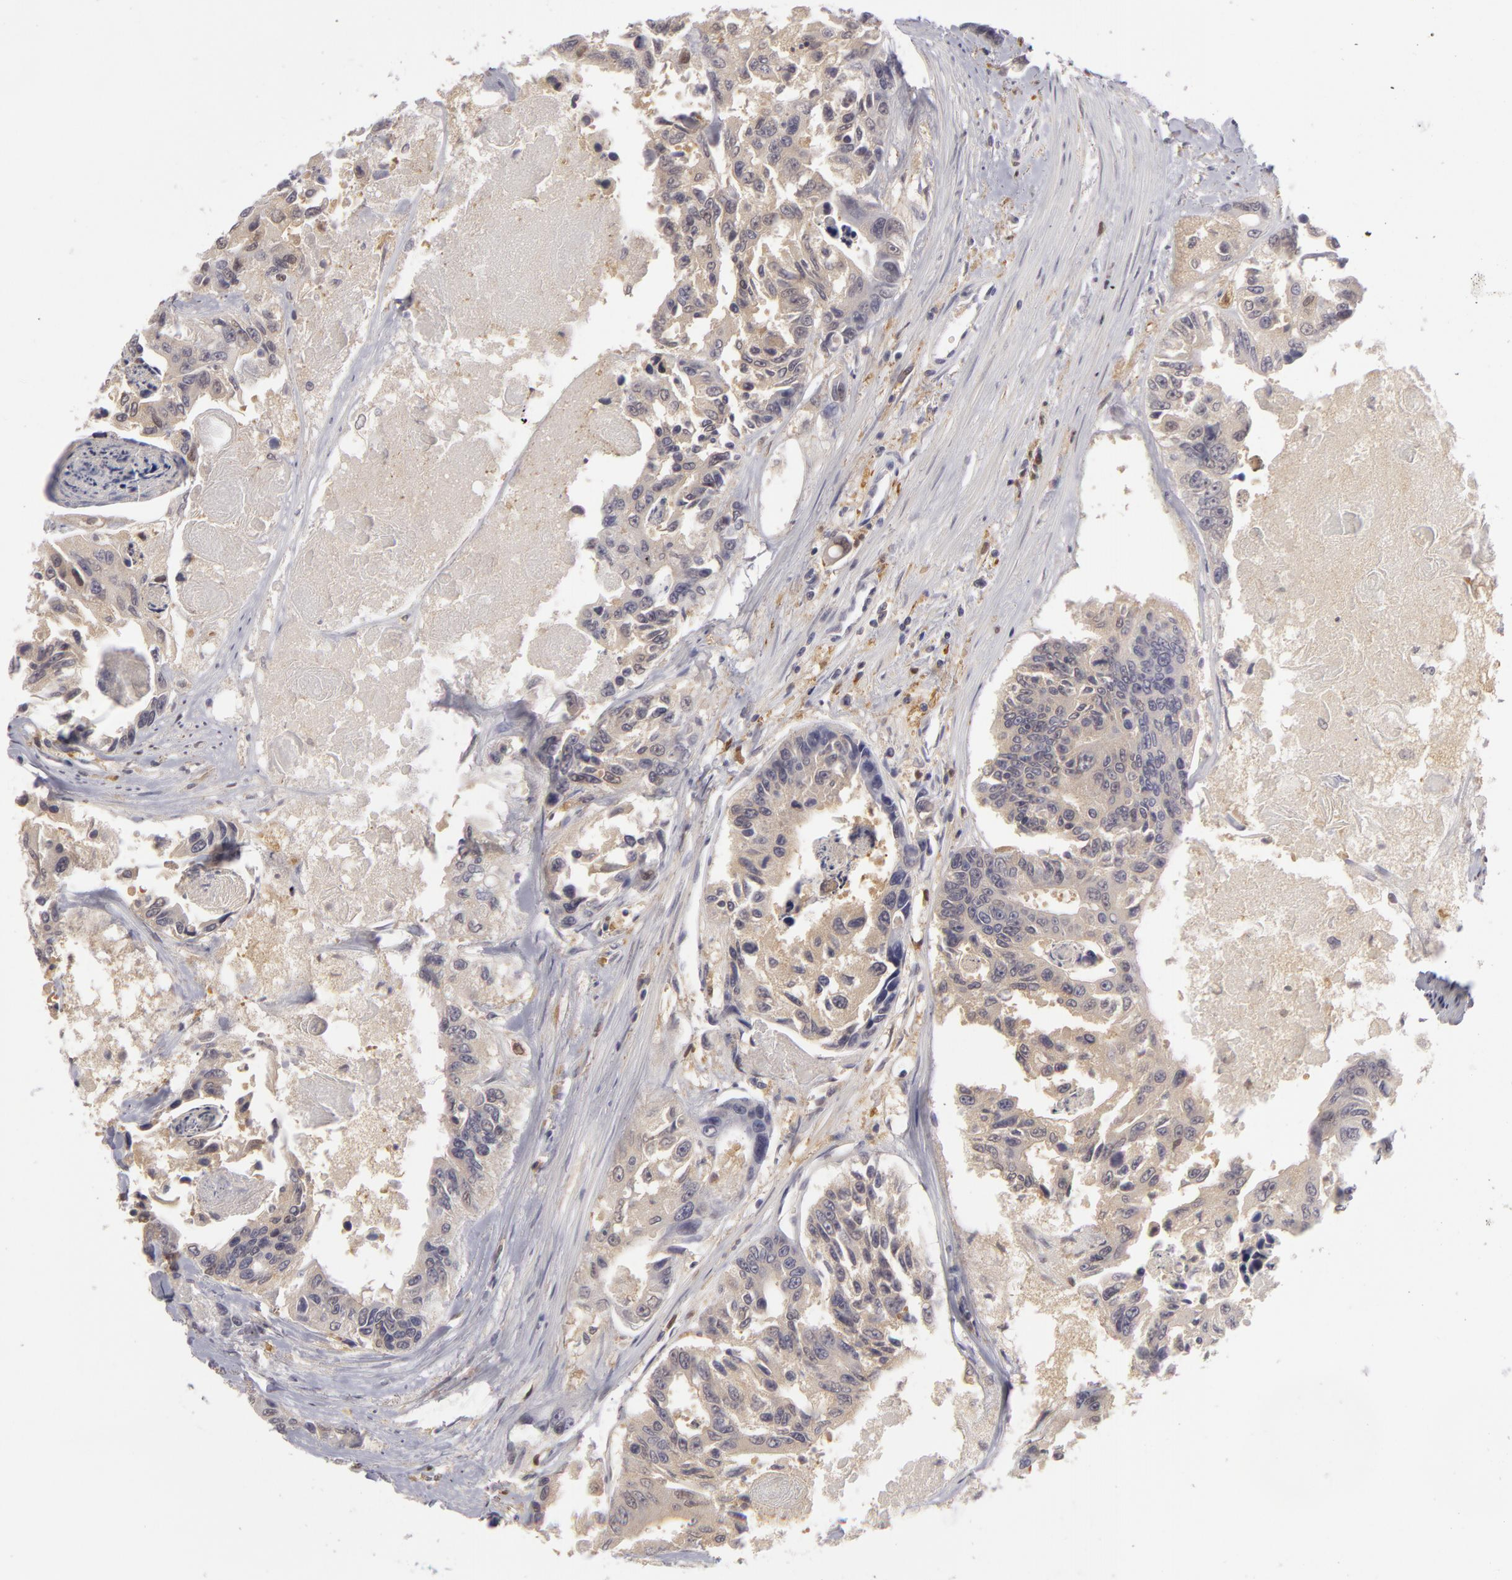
{"staining": {"intensity": "negative", "quantity": "none", "location": "none"}, "tissue": "colorectal cancer", "cell_type": "Tumor cells", "image_type": "cancer", "snomed": [{"axis": "morphology", "description": "Adenocarcinoma, NOS"}, {"axis": "topography", "description": "Colon"}], "caption": "Immunohistochemistry (IHC) of human colorectal cancer (adenocarcinoma) shows no positivity in tumor cells.", "gene": "GNPDA1", "patient": {"sex": "female", "age": 86}}